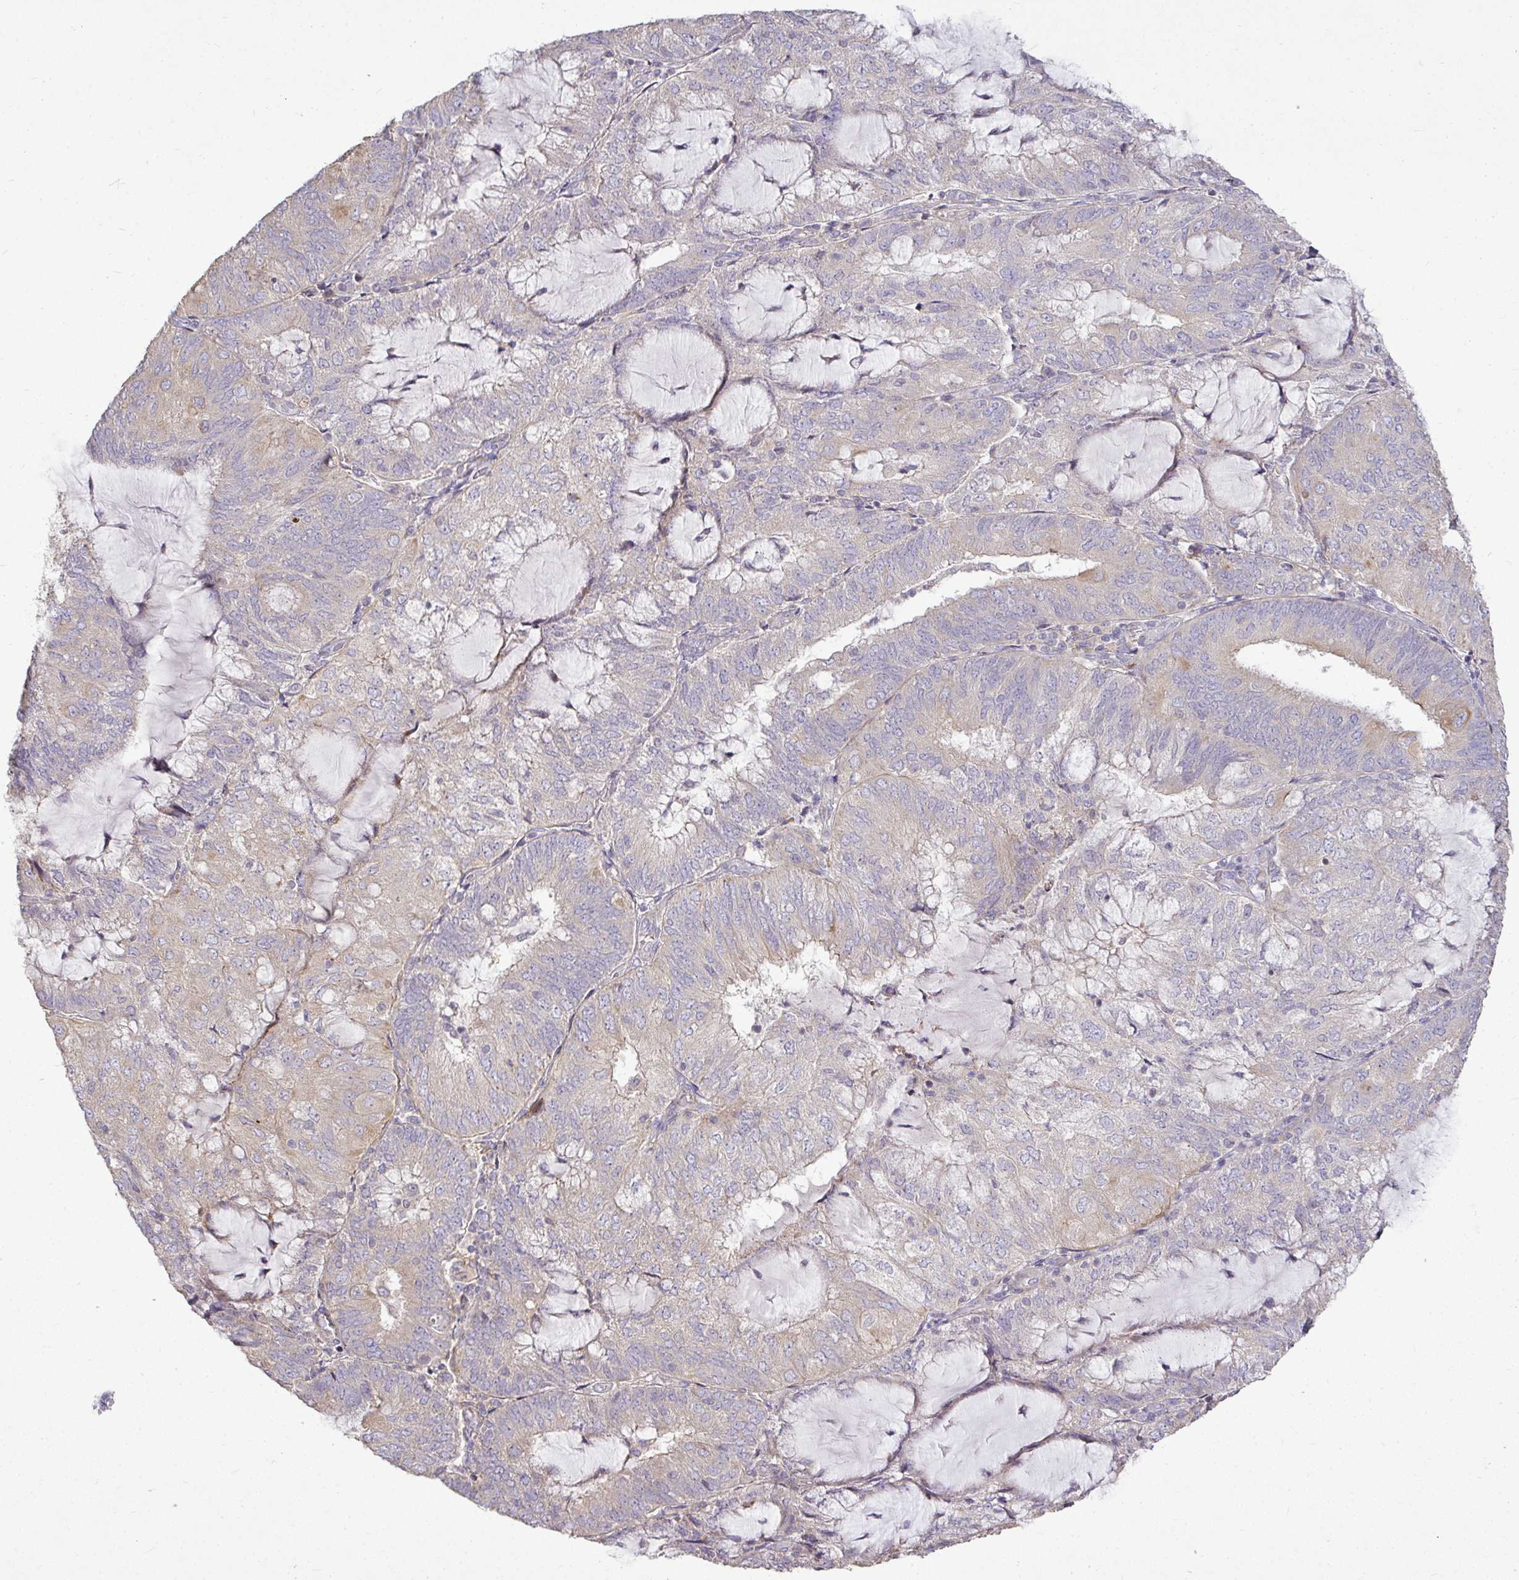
{"staining": {"intensity": "moderate", "quantity": "<25%", "location": "cytoplasmic/membranous"}, "tissue": "endometrial cancer", "cell_type": "Tumor cells", "image_type": "cancer", "snomed": [{"axis": "morphology", "description": "Adenocarcinoma, NOS"}, {"axis": "topography", "description": "Endometrium"}], "caption": "Immunohistochemistry (IHC) (DAB (3,3'-diaminobenzidine)) staining of endometrial adenocarcinoma demonstrates moderate cytoplasmic/membranous protein expression in approximately <25% of tumor cells.", "gene": "STRIP1", "patient": {"sex": "female", "age": 81}}